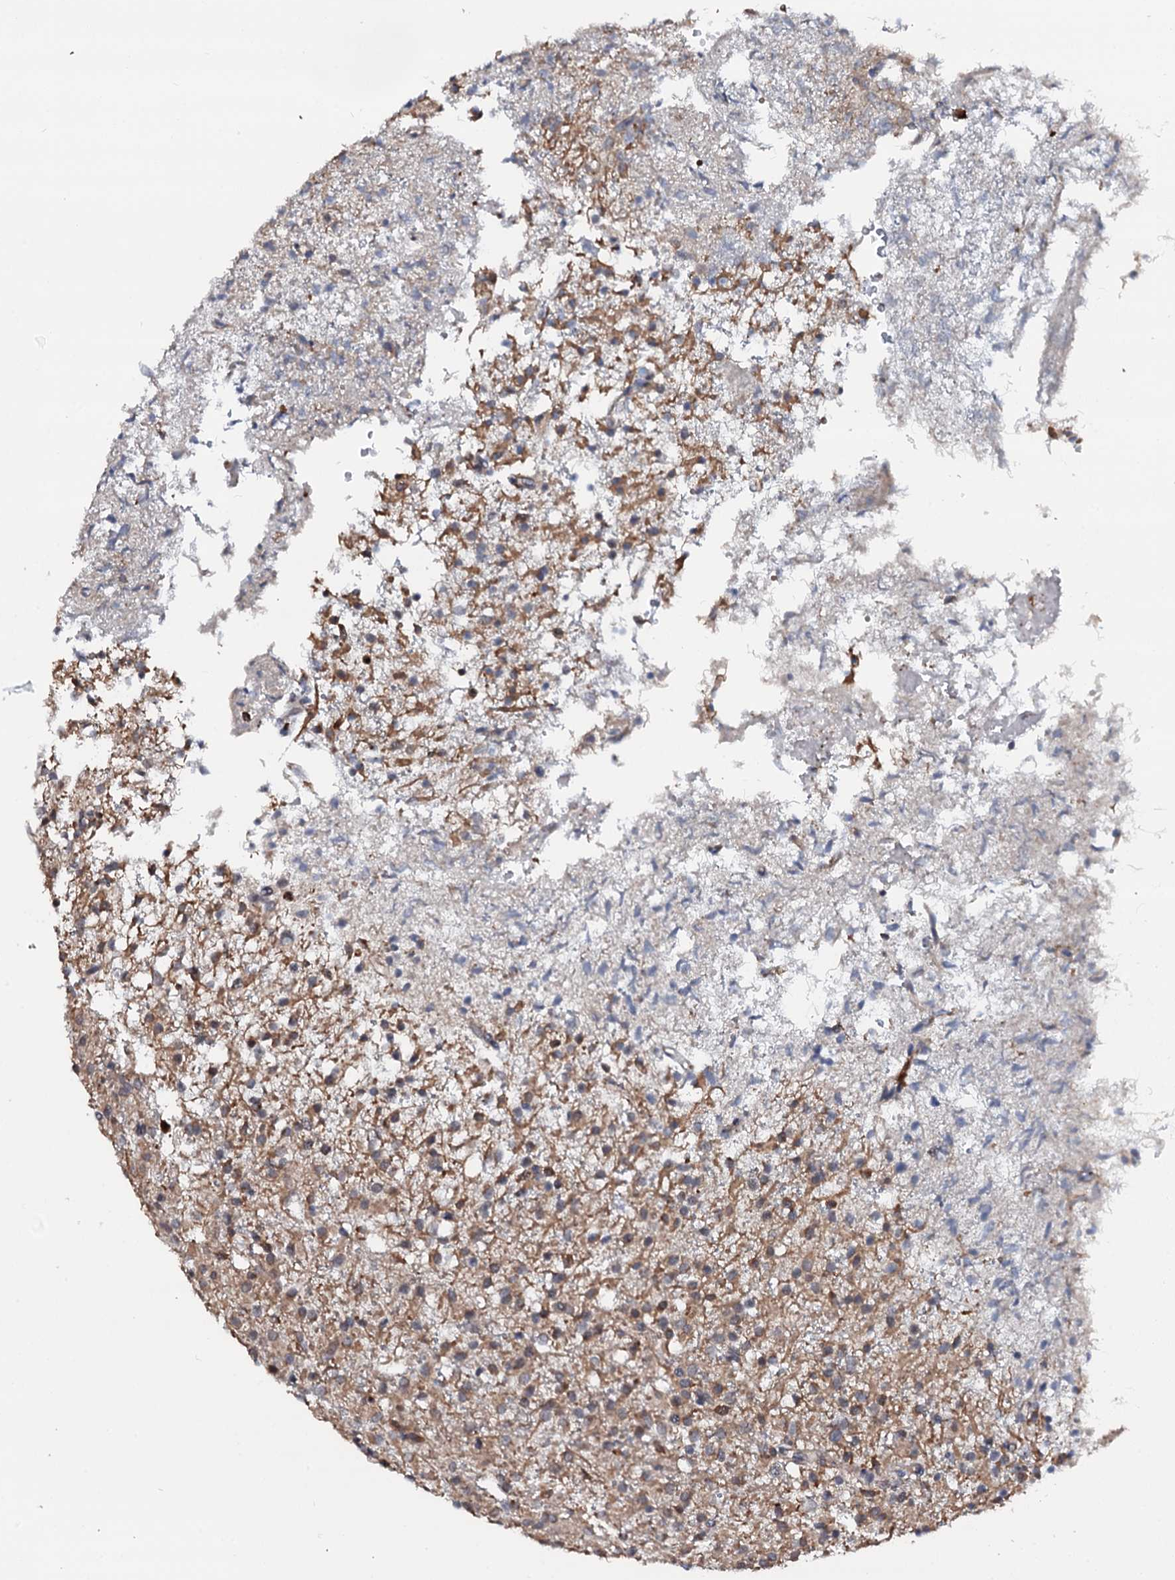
{"staining": {"intensity": "moderate", "quantity": "<25%", "location": "cytoplasmic/membranous"}, "tissue": "glioma", "cell_type": "Tumor cells", "image_type": "cancer", "snomed": [{"axis": "morphology", "description": "Glioma, malignant, High grade"}, {"axis": "topography", "description": "Brain"}], "caption": "There is low levels of moderate cytoplasmic/membranous expression in tumor cells of malignant glioma (high-grade), as demonstrated by immunohistochemical staining (brown color).", "gene": "VAMP8", "patient": {"sex": "female", "age": 59}}